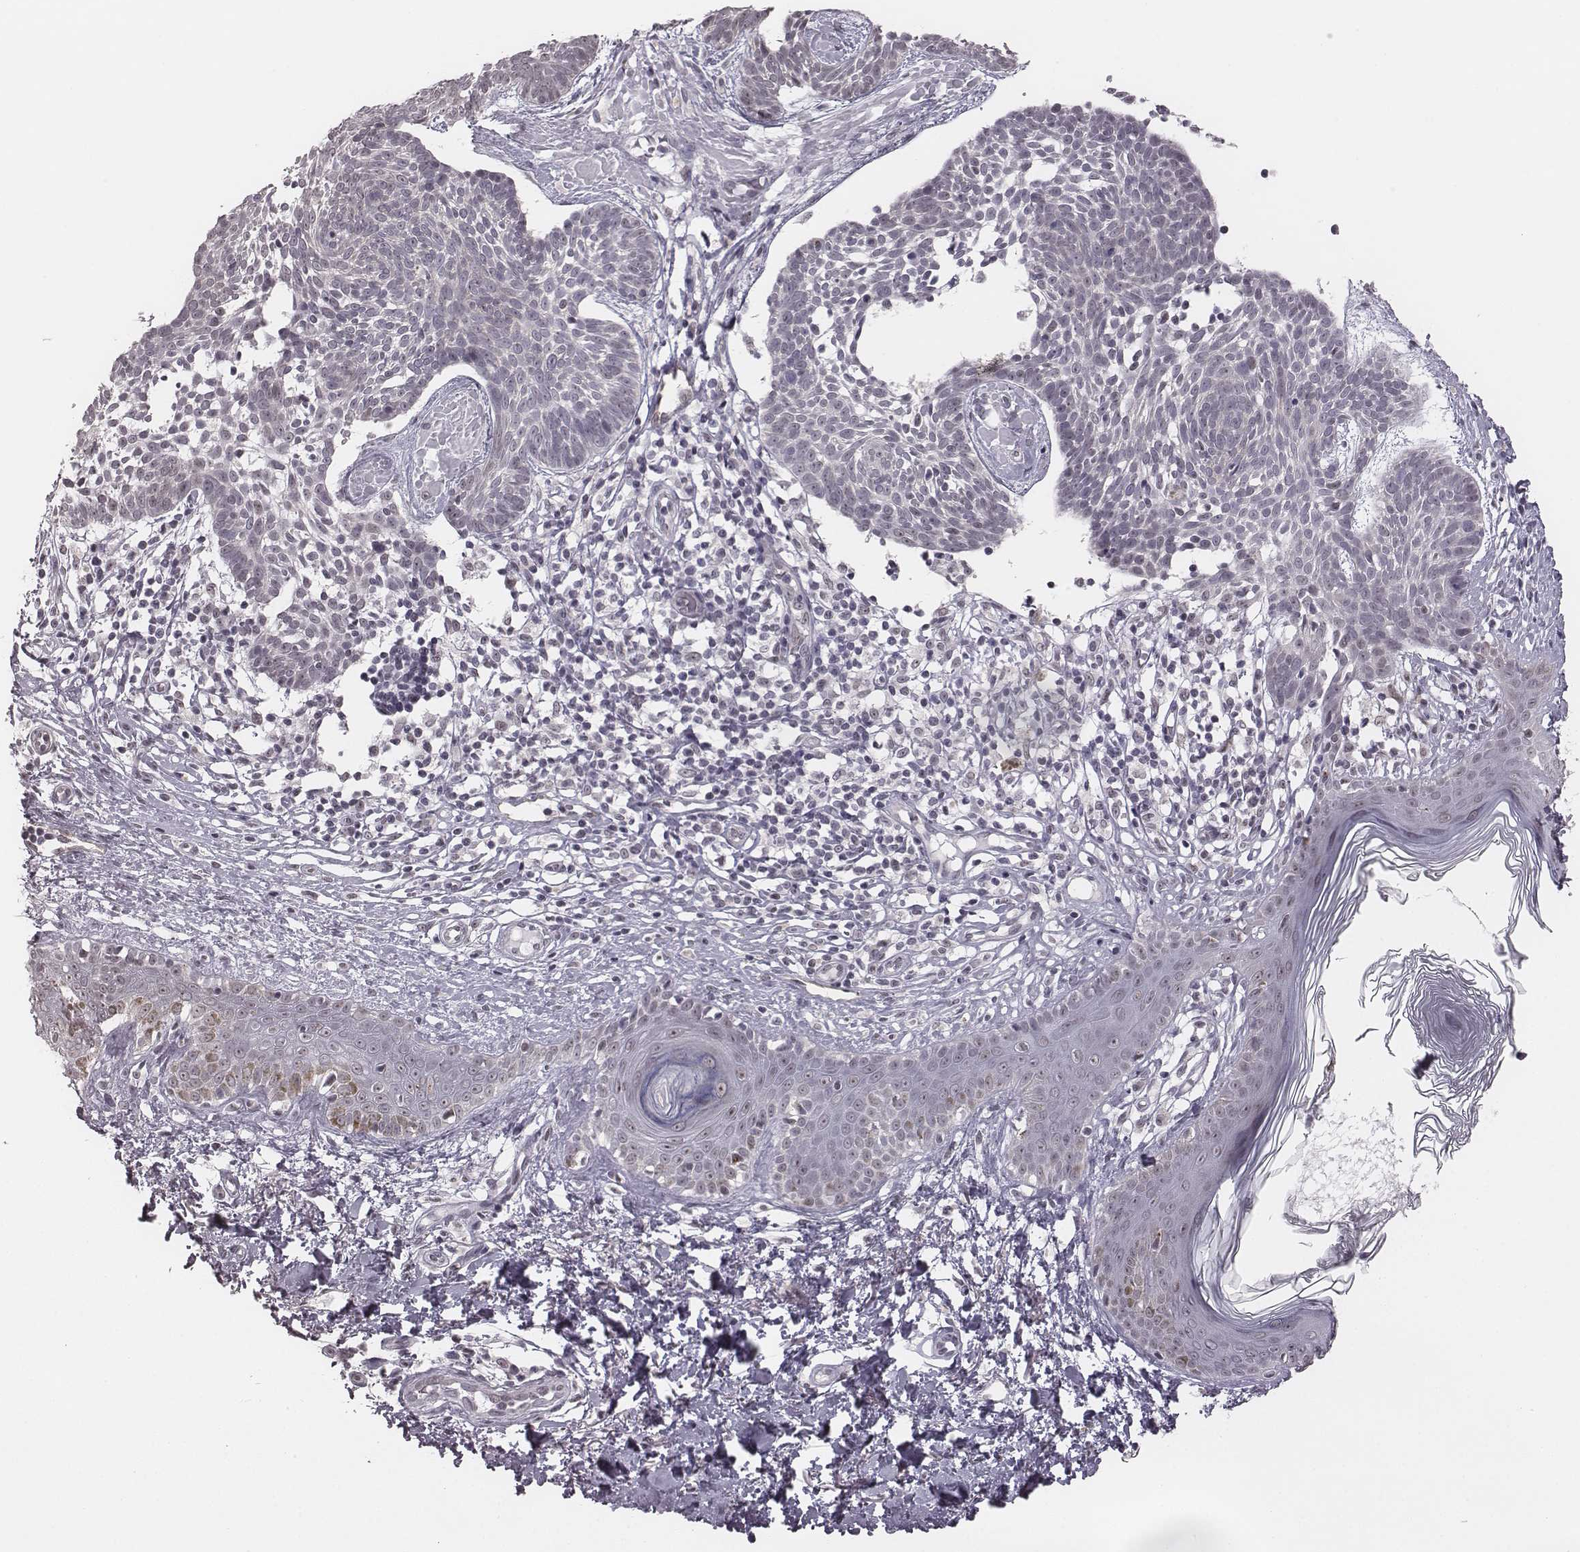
{"staining": {"intensity": "negative", "quantity": "none", "location": "none"}, "tissue": "skin cancer", "cell_type": "Tumor cells", "image_type": "cancer", "snomed": [{"axis": "morphology", "description": "Basal cell carcinoma"}, {"axis": "topography", "description": "Skin"}], "caption": "Image shows no significant protein expression in tumor cells of skin basal cell carcinoma.", "gene": "RPGRIP1", "patient": {"sex": "male", "age": 85}}